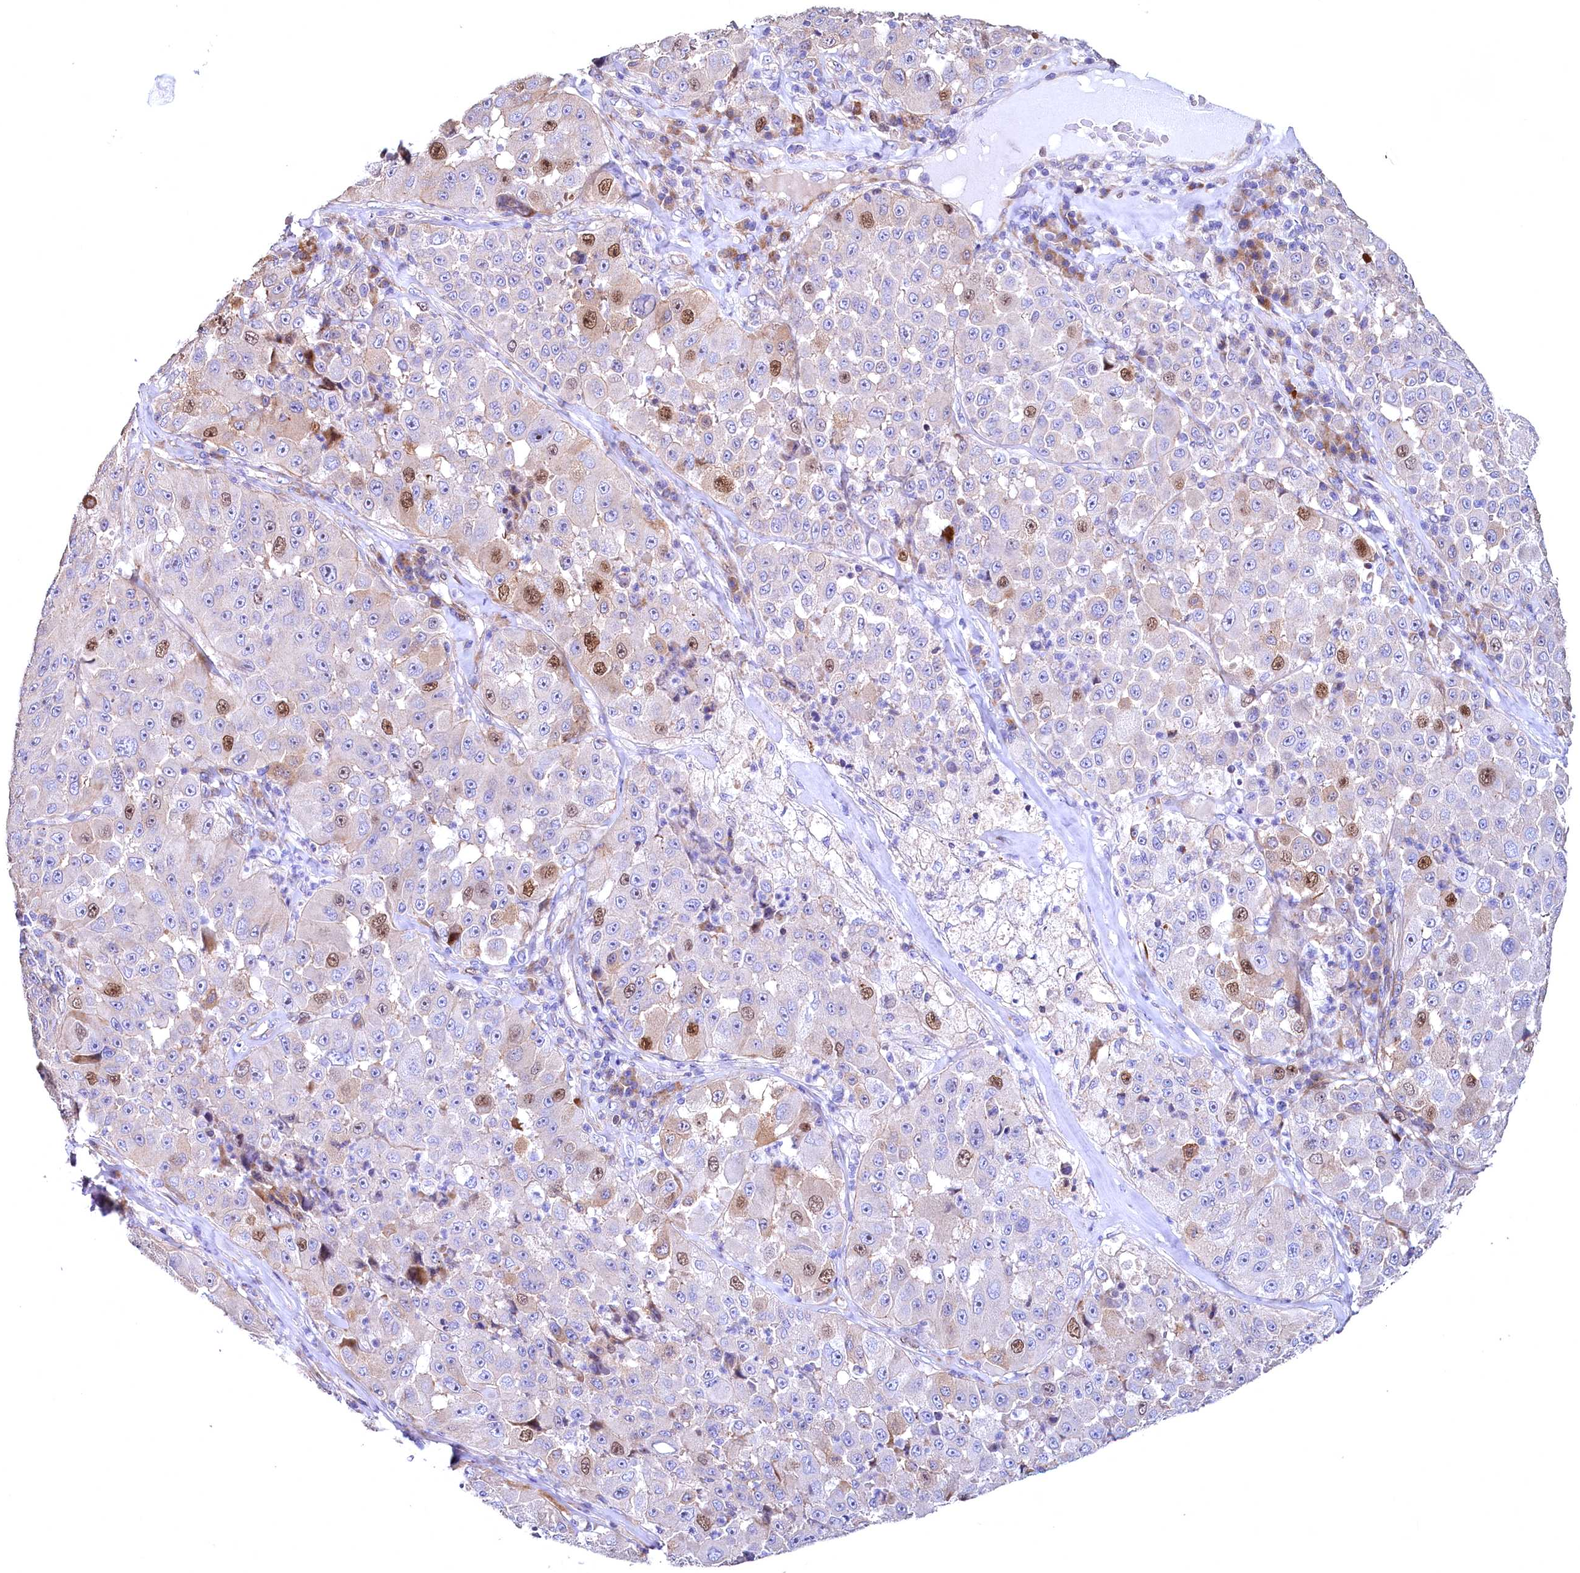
{"staining": {"intensity": "moderate", "quantity": "<25%", "location": "nuclear"}, "tissue": "melanoma", "cell_type": "Tumor cells", "image_type": "cancer", "snomed": [{"axis": "morphology", "description": "Malignant melanoma, Metastatic site"}, {"axis": "topography", "description": "Lymph node"}], "caption": "The photomicrograph displays immunohistochemical staining of melanoma. There is moderate nuclear staining is identified in about <25% of tumor cells. The staining was performed using DAB (3,3'-diaminobenzidine) to visualize the protein expression in brown, while the nuclei were stained in blue with hematoxylin (Magnification: 20x).", "gene": "WNT8A", "patient": {"sex": "male", "age": 62}}